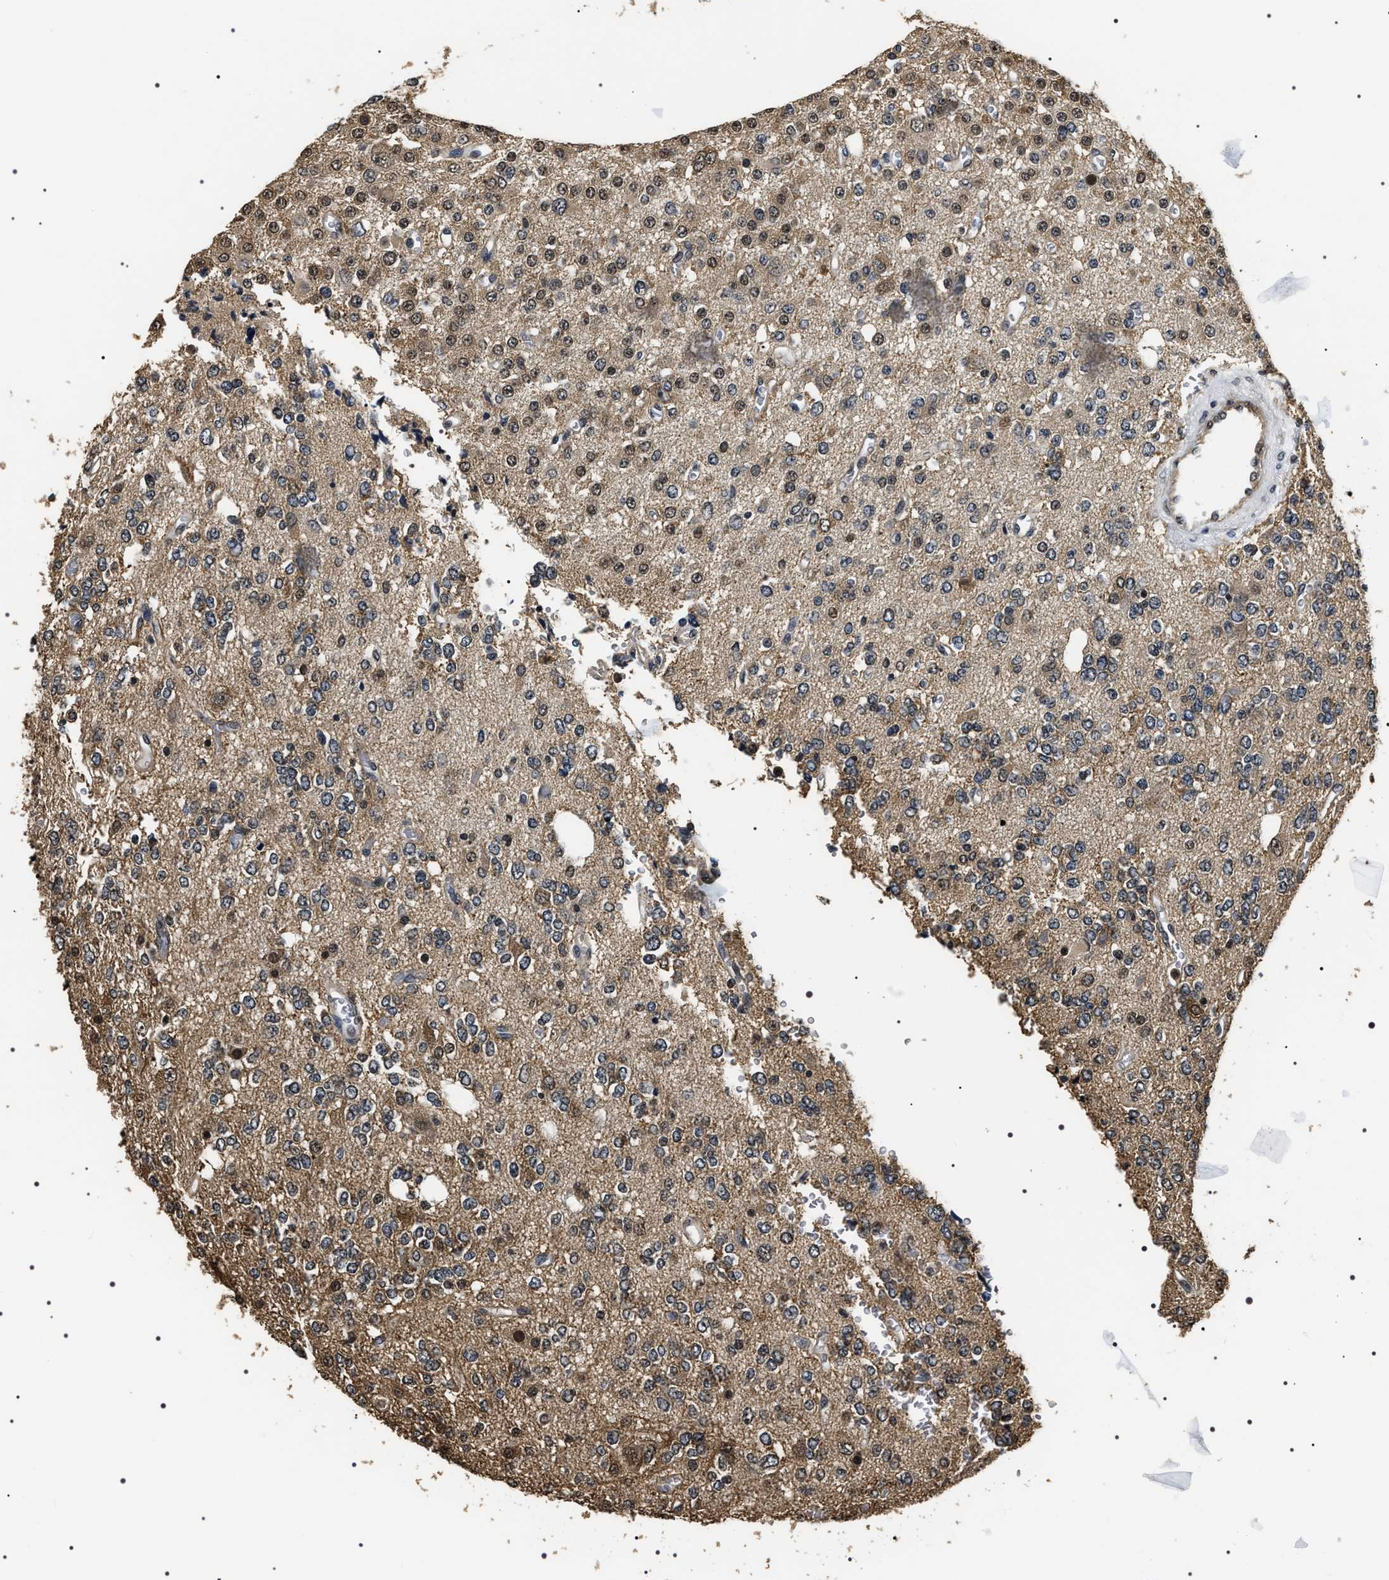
{"staining": {"intensity": "moderate", "quantity": "<25%", "location": "nuclear"}, "tissue": "glioma", "cell_type": "Tumor cells", "image_type": "cancer", "snomed": [{"axis": "morphology", "description": "Glioma, malignant, Low grade"}, {"axis": "topography", "description": "Brain"}], "caption": "This photomicrograph demonstrates immunohistochemistry (IHC) staining of glioma, with low moderate nuclear expression in approximately <25% of tumor cells.", "gene": "ARHGAP22", "patient": {"sex": "male", "age": 38}}